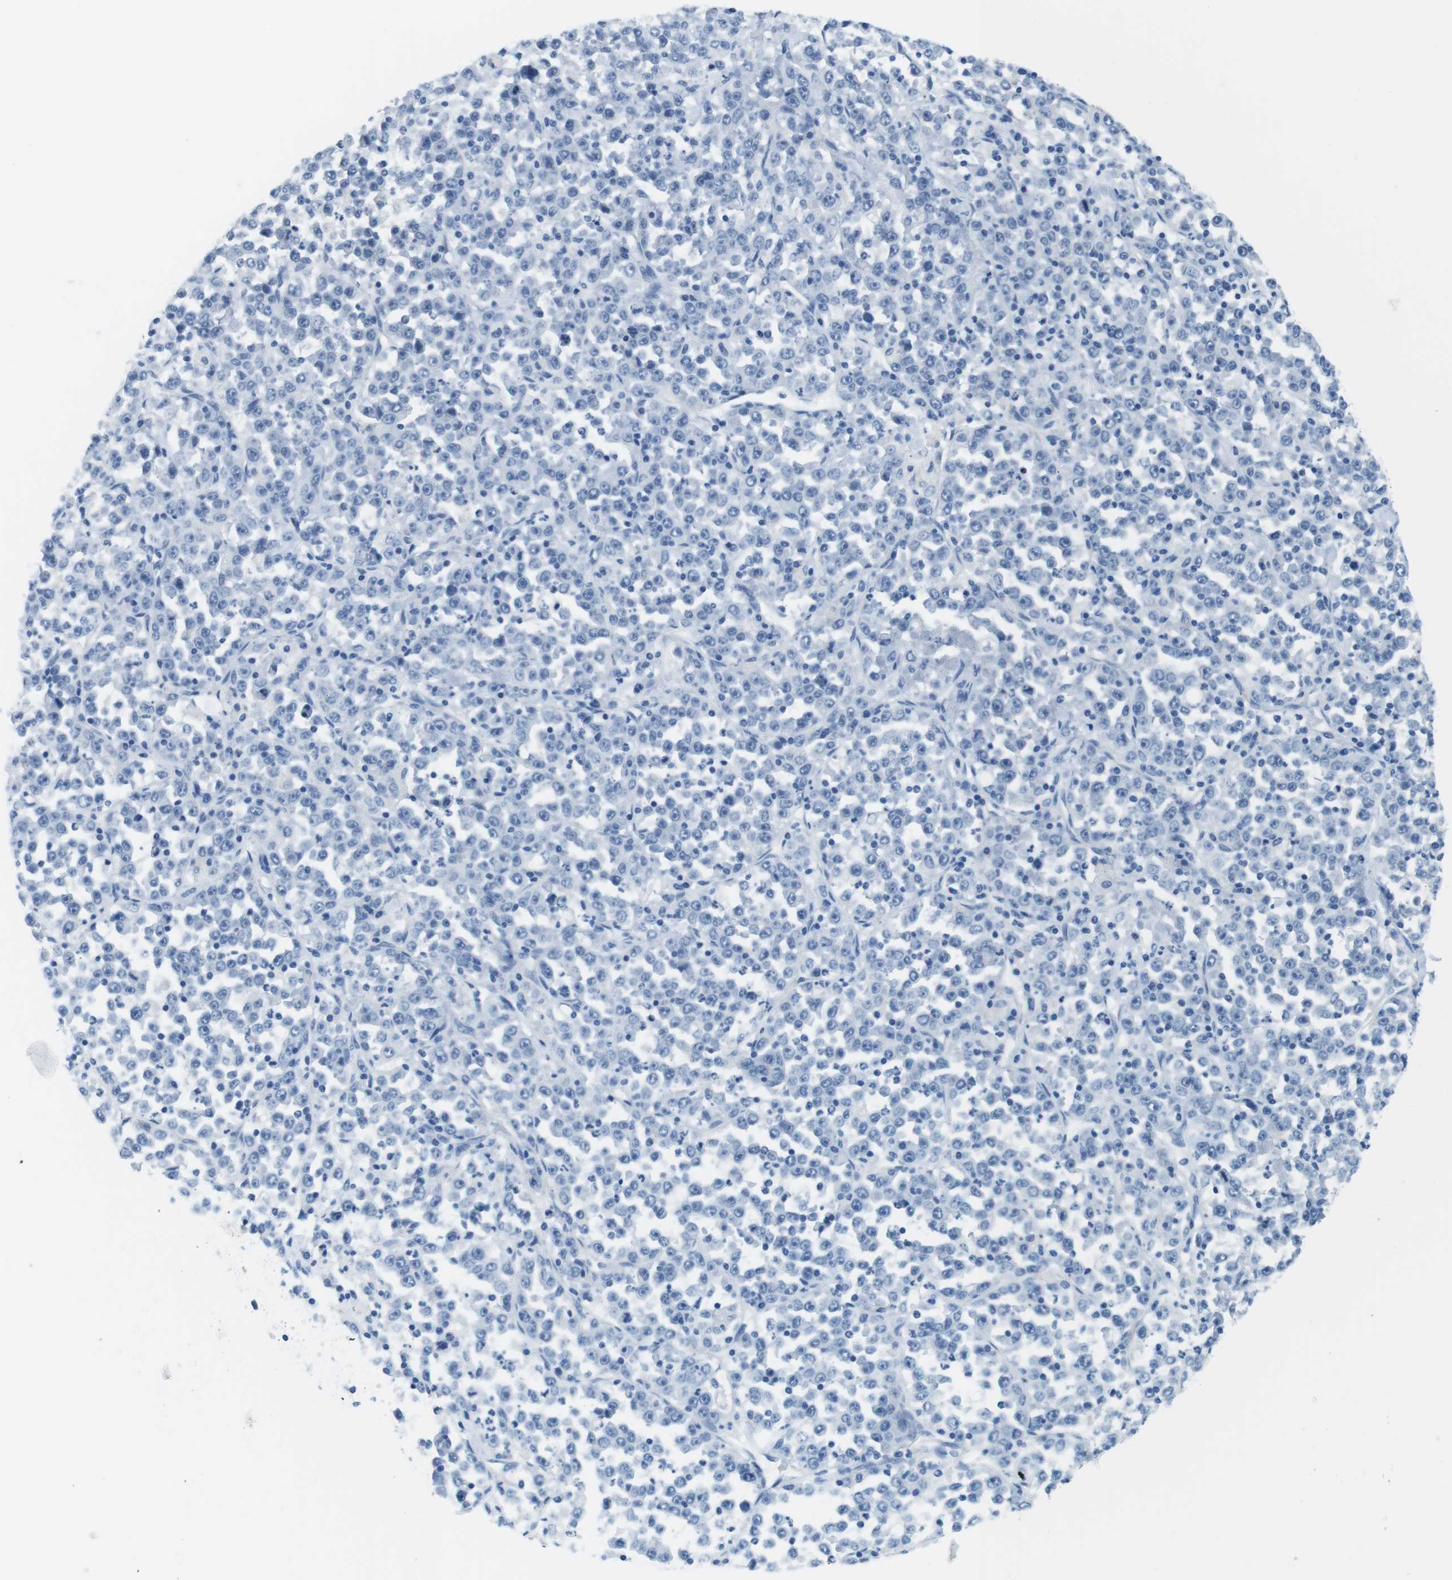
{"staining": {"intensity": "negative", "quantity": "none", "location": "none"}, "tissue": "stomach cancer", "cell_type": "Tumor cells", "image_type": "cancer", "snomed": [{"axis": "morphology", "description": "Normal tissue, NOS"}, {"axis": "morphology", "description": "Adenocarcinoma, NOS"}, {"axis": "topography", "description": "Stomach, upper"}, {"axis": "topography", "description": "Stomach"}], "caption": "Stomach cancer (adenocarcinoma) stained for a protein using IHC reveals no expression tumor cells.", "gene": "SLC6A6", "patient": {"sex": "male", "age": 59}}